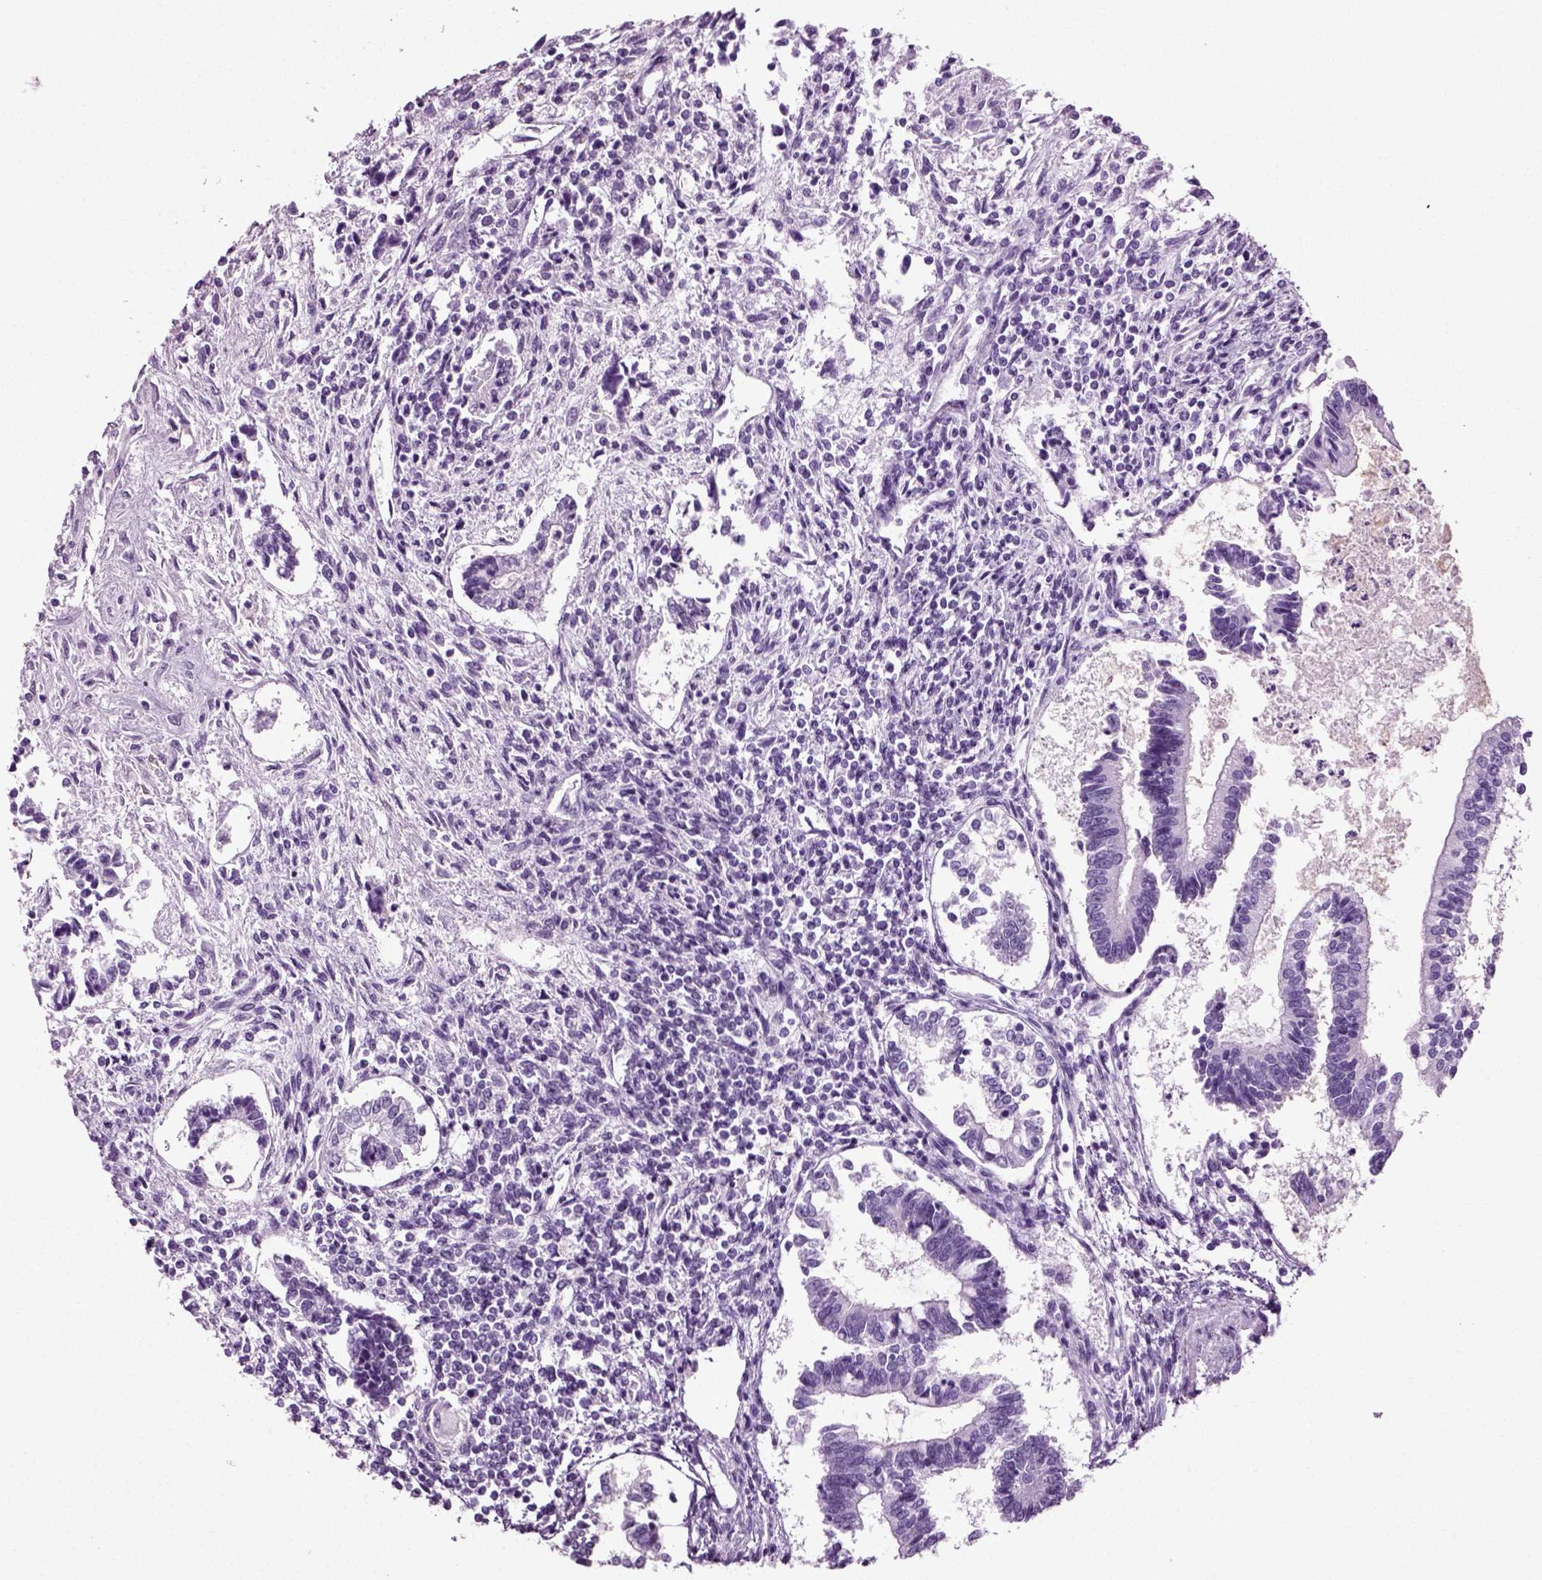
{"staining": {"intensity": "negative", "quantity": "none", "location": "none"}, "tissue": "testis cancer", "cell_type": "Tumor cells", "image_type": "cancer", "snomed": [{"axis": "morphology", "description": "Carcinoma, Embryonal, NOS"}, {"axis": "topography", "description": "Testis"}], "caption": "IHC histopathology image of embryonal carcinoma (testis) stained for a protein (brown), which demonstrates no expression in tumor cells.", "gene": "SLC26A8", "patient": {"sex": "male", "age": 37}}